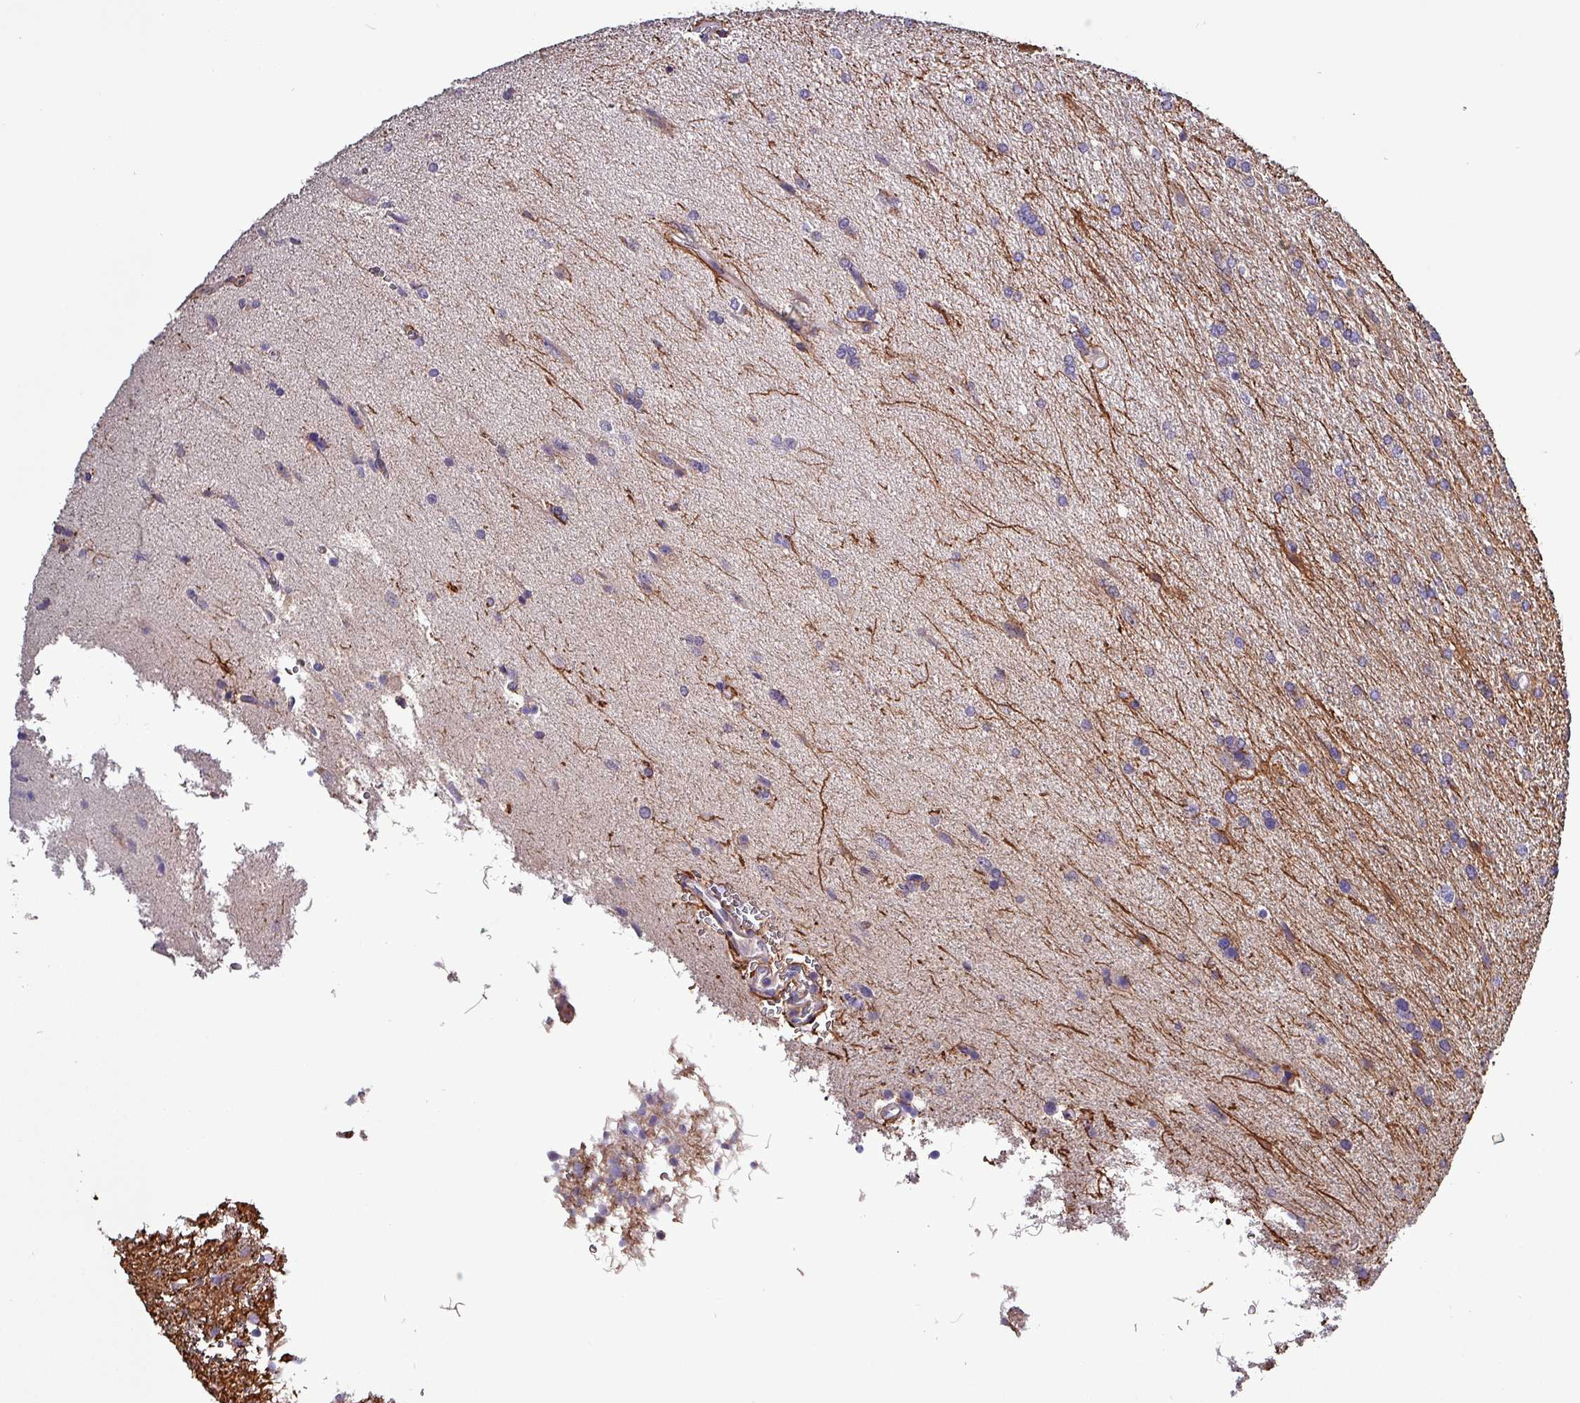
{"staining": {"intensity": "negative", "quantity": "none", "location": "none"}, "tissue": "glioma", "cell_type": "Tumor cells", "image_type": "cancer", "snomed": [{"axis": "morphology", "description": "Glioma, malignant, High grade"}, {"axis": "topography", "description": "Brain"}], "caption": "Immunohistochemistry image of glioma stained for a protein (brown), which displays no expression in tumor cells.", "gene": "HTRA4", "patient": {"sex": "male", "age": 56}}